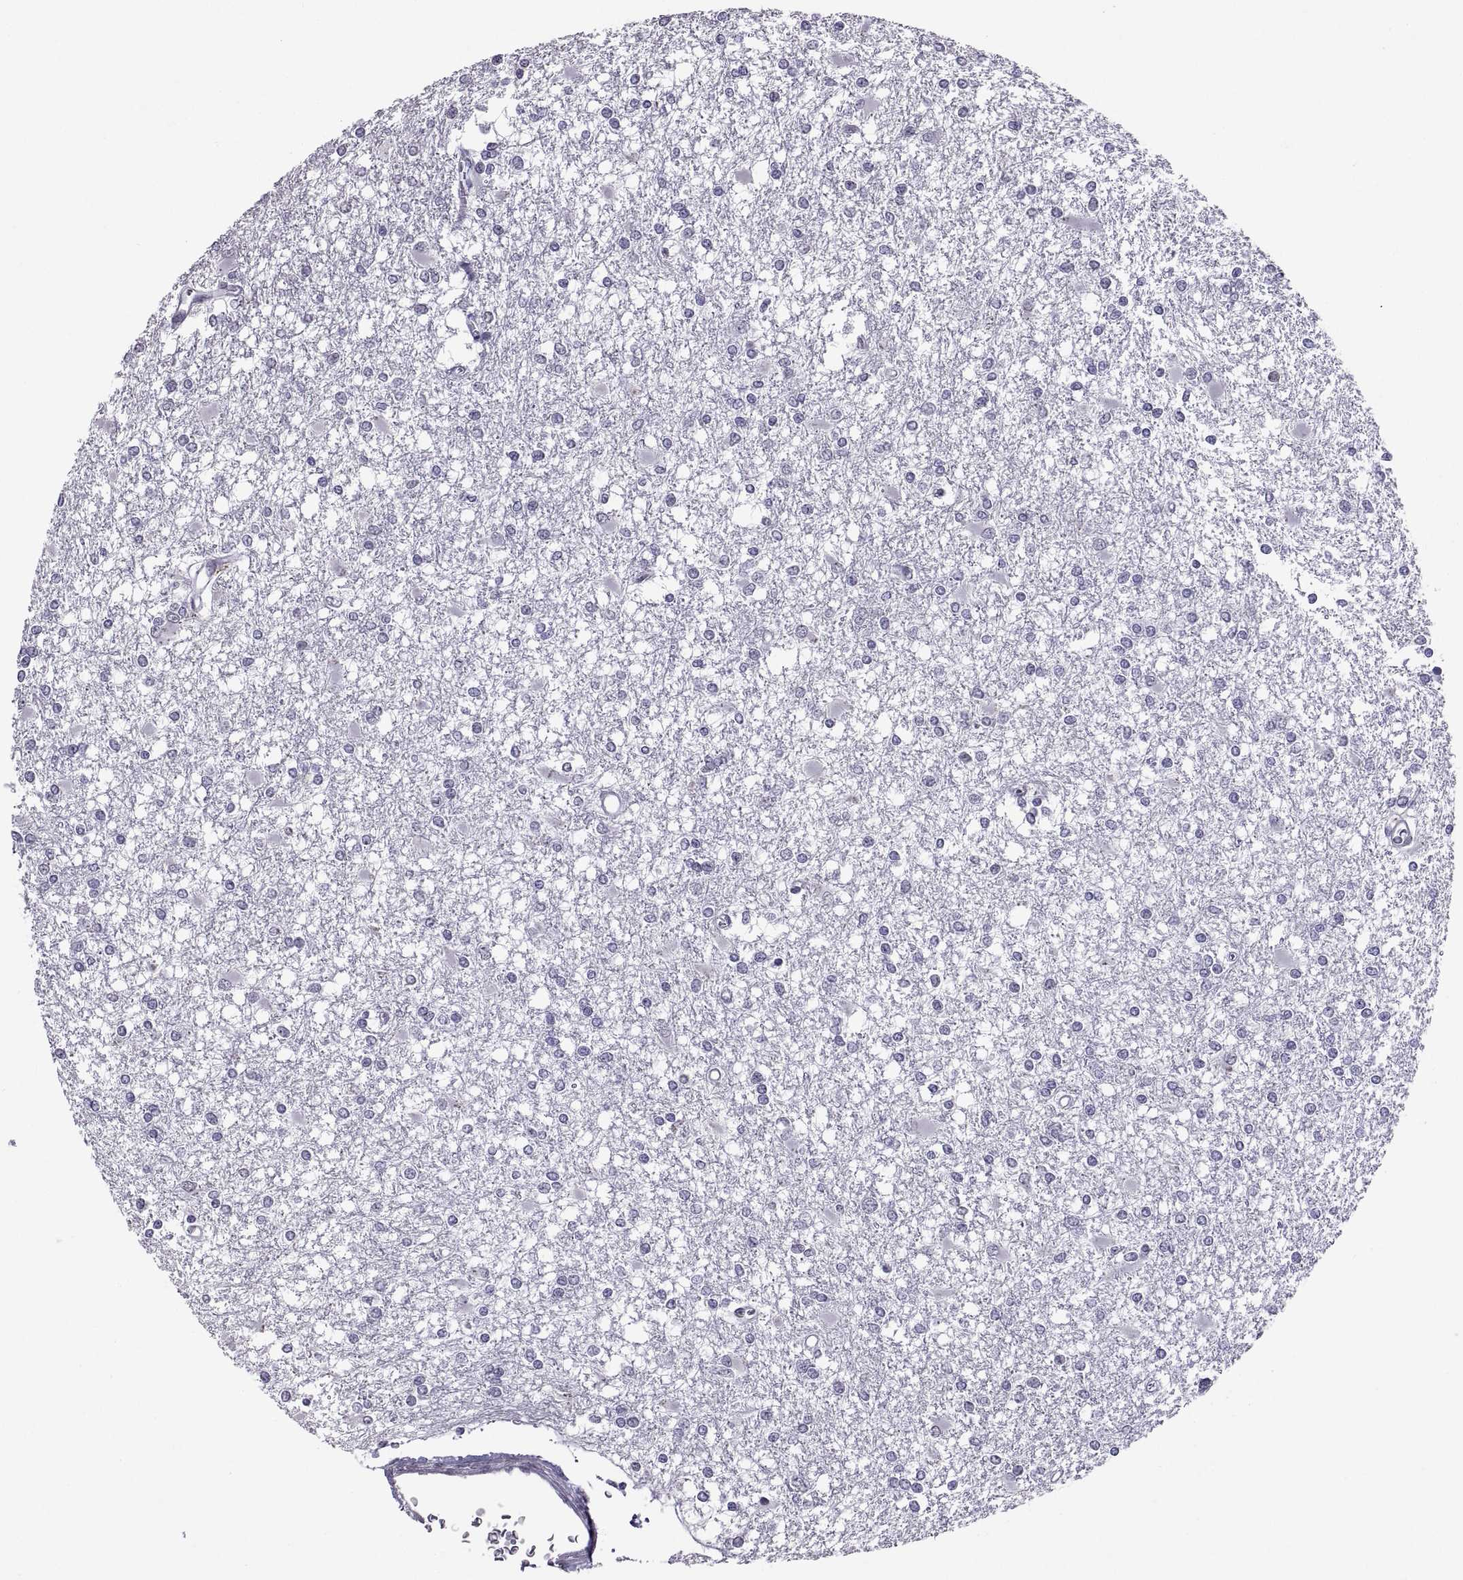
{"staining": {"intensity": "negative", "quantity": "none", "location": "none"}, "tissue": "glioma", "cell_type": "Tumor cells", "image_type": "cancer", "snomed": [{"axis": "morphology", "description": "Glioma, malignant, High grade"}, {"axis": "topography", "description": "Cerebral cortex"}], "caption": "DAB (3,3'-diaminobenzidine) immunohistochemical staining of human glioma reveals no significant staining in tumor cells.", "gene": "KRT77", "patient": {"sex": "male", "age": 79}}